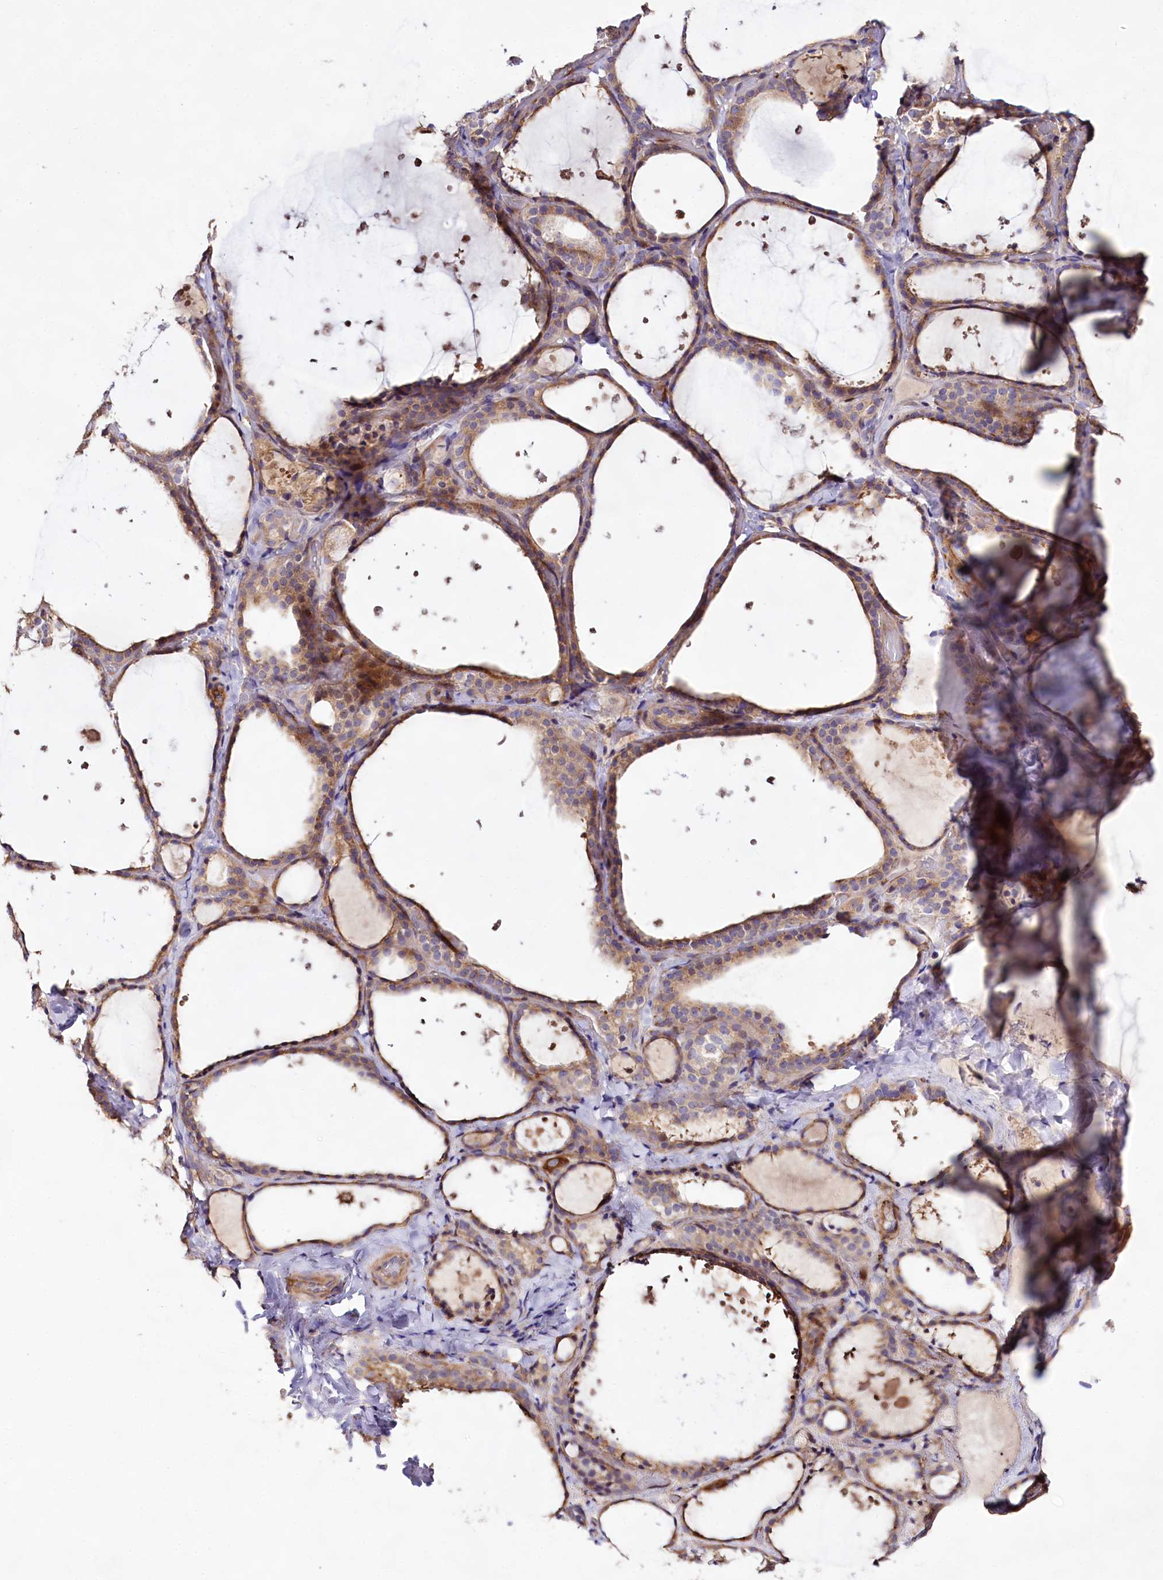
{"staining": {"intensity": "weak", "quantity": ">75%", "location": "cytoplasmic/membranous"}, "tissue": "thyroid gland", "cell_type": "Glandular cells", "image_type": "normal", "snomed": [{"axis": "morphology", "description": "Normal tissue, NOS"}, {"axis": "topography", "description": "Thyroid gland"}], "caption": "Thyroid gland stained with DAB IHC displays low levels of weak cytoplasmic/membranous staining in about >75% of glandular cells.", "gene": "DMXL2", "patient": {"sex": "female", "age": 44}}